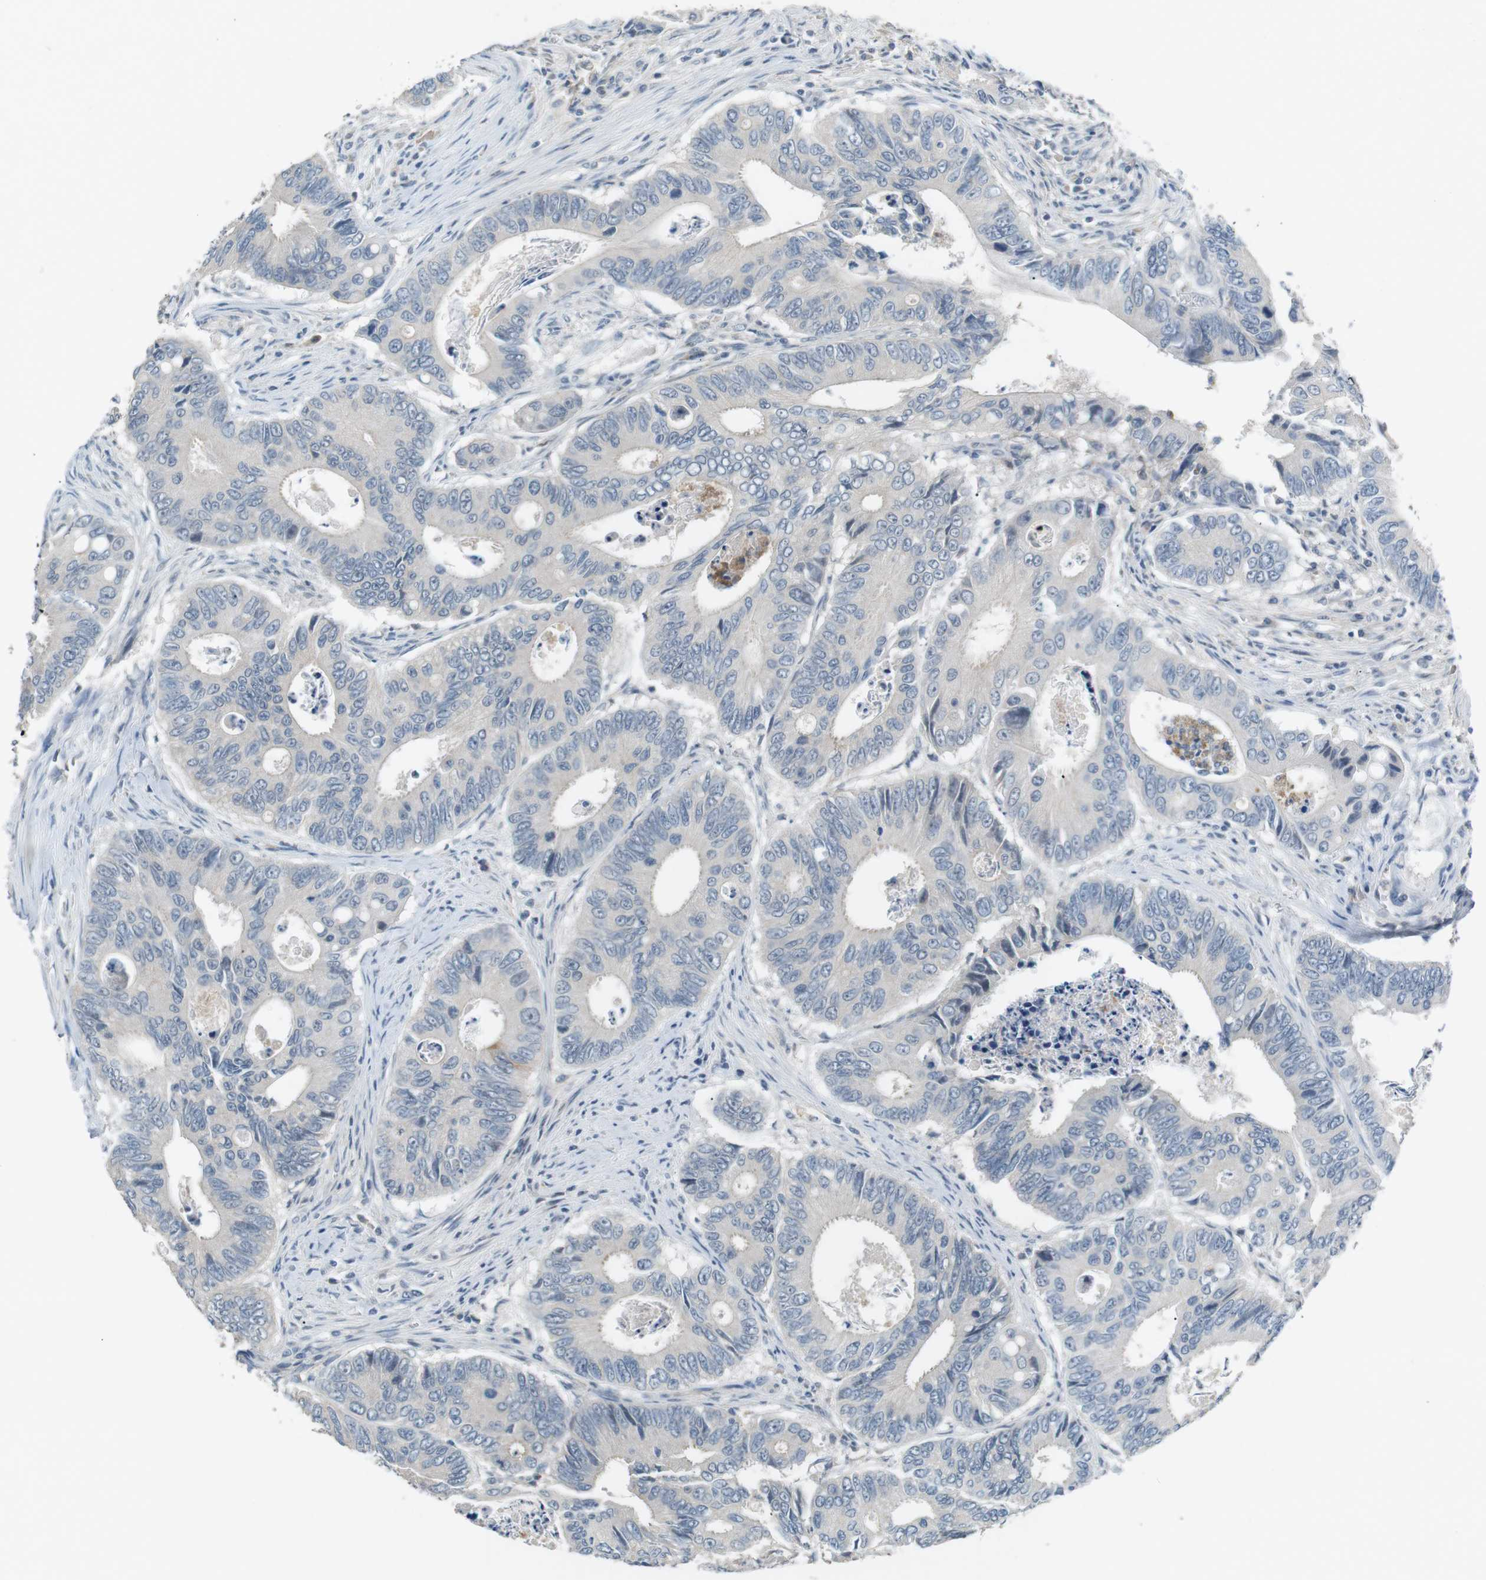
{"staining": {"intensity": "negative", "quantity": "none", "location": "none"}, "tissue": "colorectal cancer", "cell_type": "Tumor cells", "image_type": "cancer", "snomed": [{"axis": "morphology", "description": "Inflammation, NOS"}, {"axis": "morphology", "description": "Adenocarcinoma, NOS"}, {"axis": "topography", "description": "Colon"}], "caption": "IHC image of human colorectal cancer stained for a protein (brown), which displays no expression in tumor cells.", "gene": "RTN3", "patient": {"sex": "male", "age": 72}}